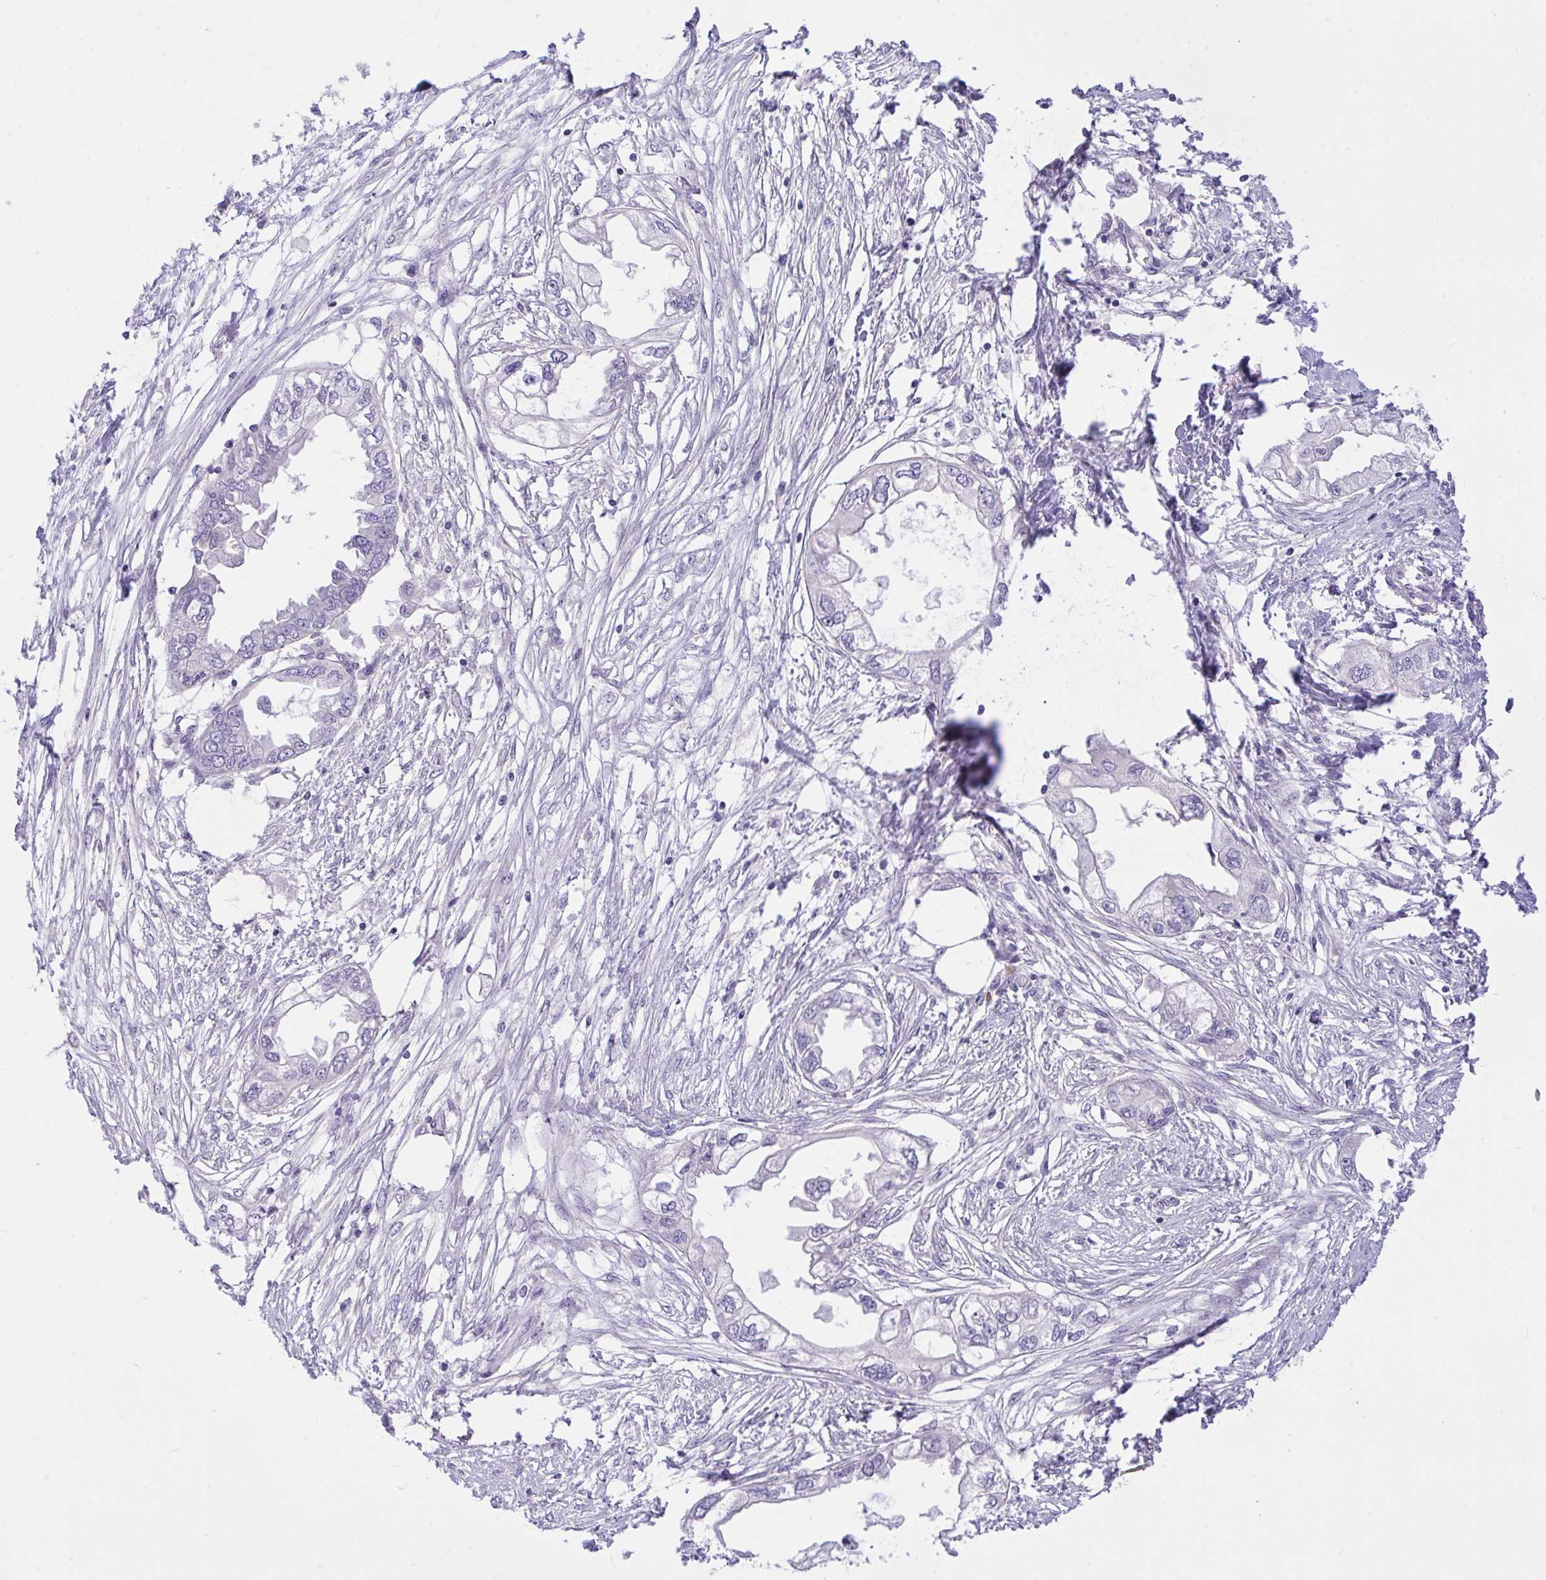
{"staining": {"intensity": "negative", "quantity": "none", "location": "none"}, "tissue": "endometrial cancer", "cell_type": "Tumor cells", "image_type": "cancer", "snomed": [{"axis": "morphology", "description": "Adenocarcinoma, NOS"}, {"axis": "morphology", "description": "Adenocarcinoma, metastatic, NOS"}, {"axis": "topography", "description": "Adipose tissue"}, {"axis": "topography", "description": "Endometrium"}], "caption": "This is a photomicrograph of immunohistochemistry staining of metastatic adenocarcinoma (endometrial), which shows no positivity in tumor cells. (DAB immunohistochemistry visualized using brightfield microscopy, high magnification).", "gene": "TLN2", "patient": {"sex": "female", "age": 67}}